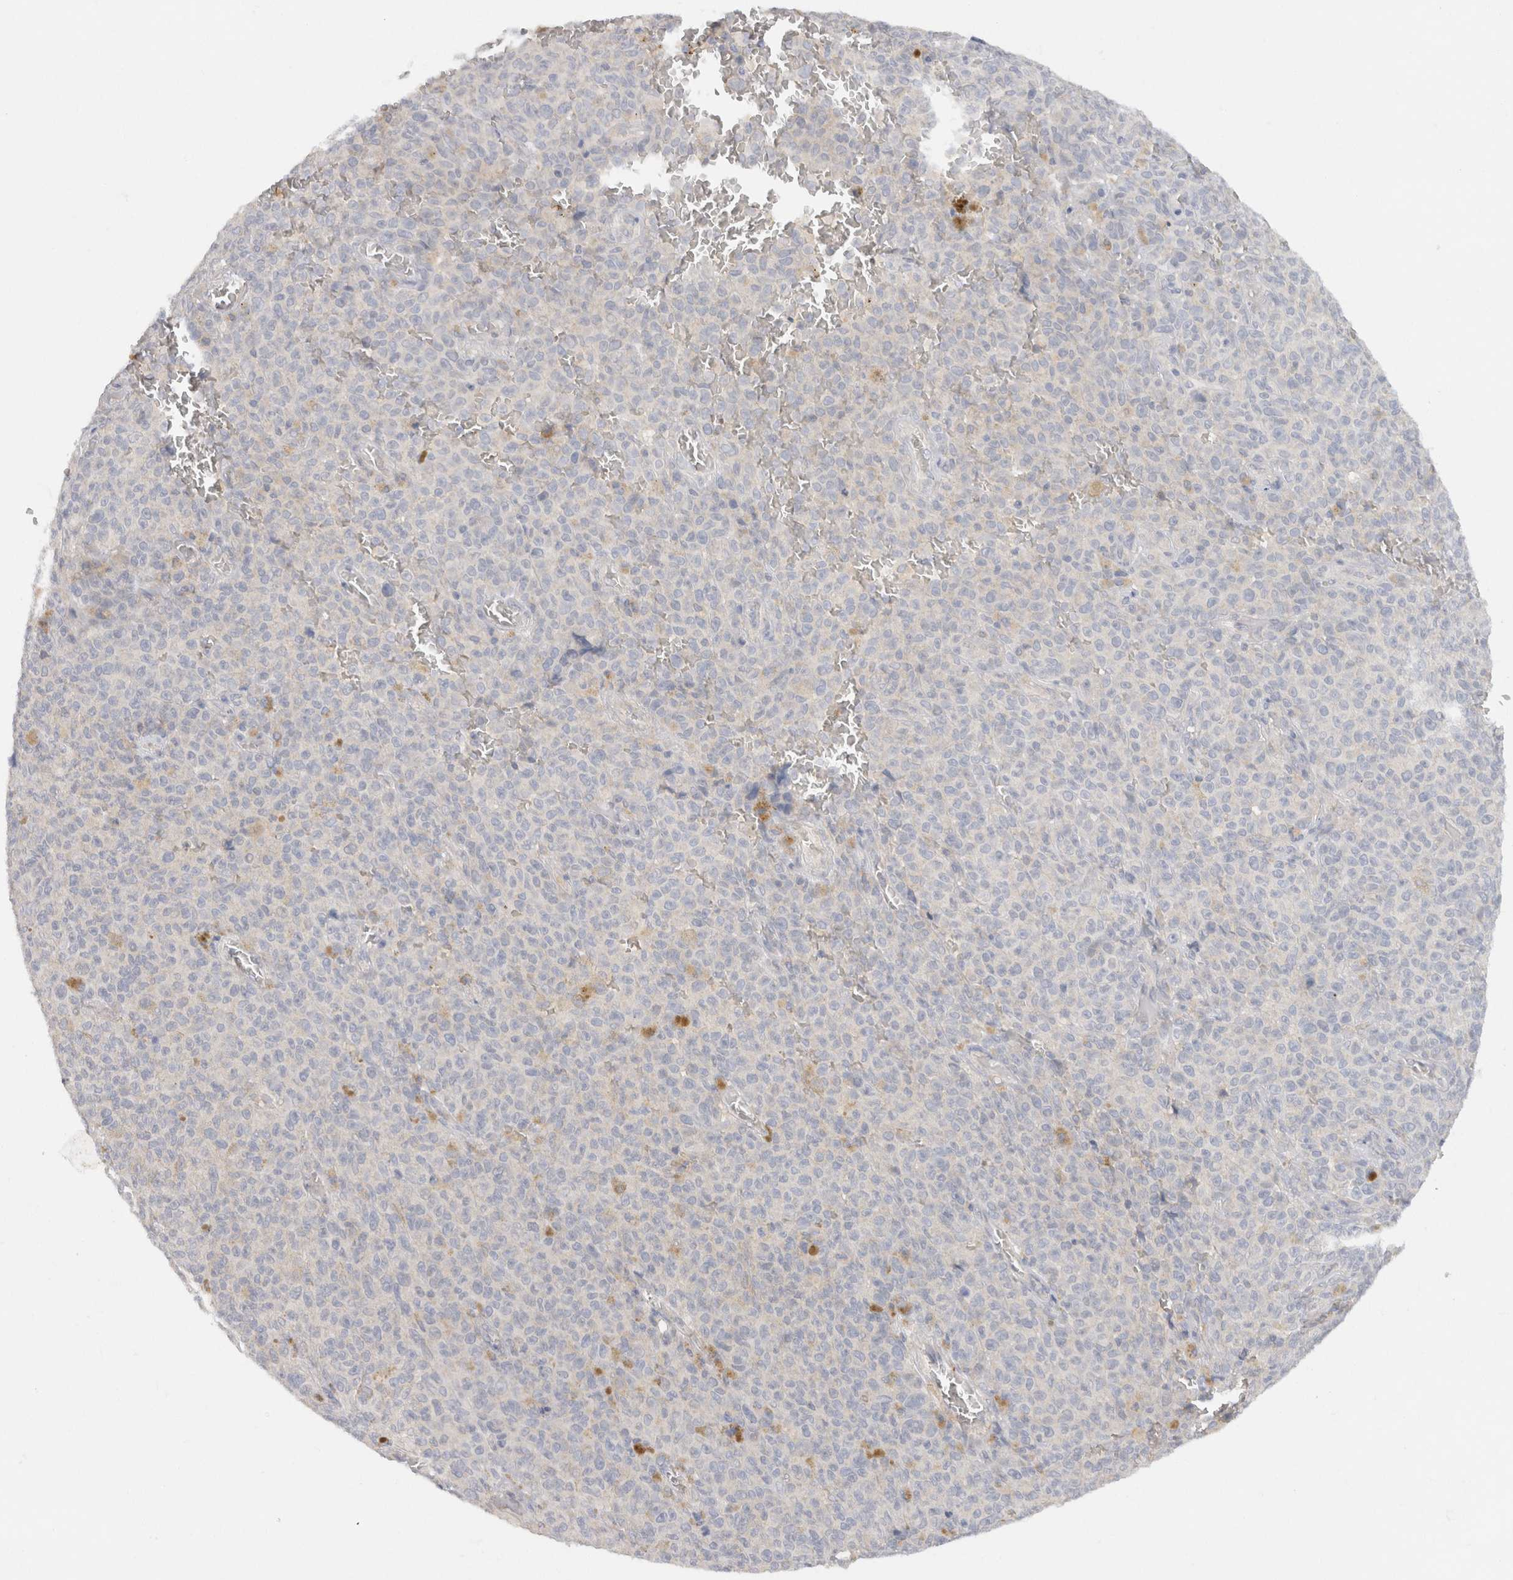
{"staining": {"intensity": "negative", "quantity": "none", "location": "none"}, "tissue": "melanoma", "cell_type": "Tumor cells", "image_type": "cancer", "snomed": [{"axis": "morphology", "description": "Malignant melanoma, NOS"}, {"axis": "topography", "description": "Skin"}], "caption": "Human melanoma stained for a protein using IHC shows no expression in tumor cells.", "gene": "CHRM4", "patient": {"sex": "female", "age": 82}}